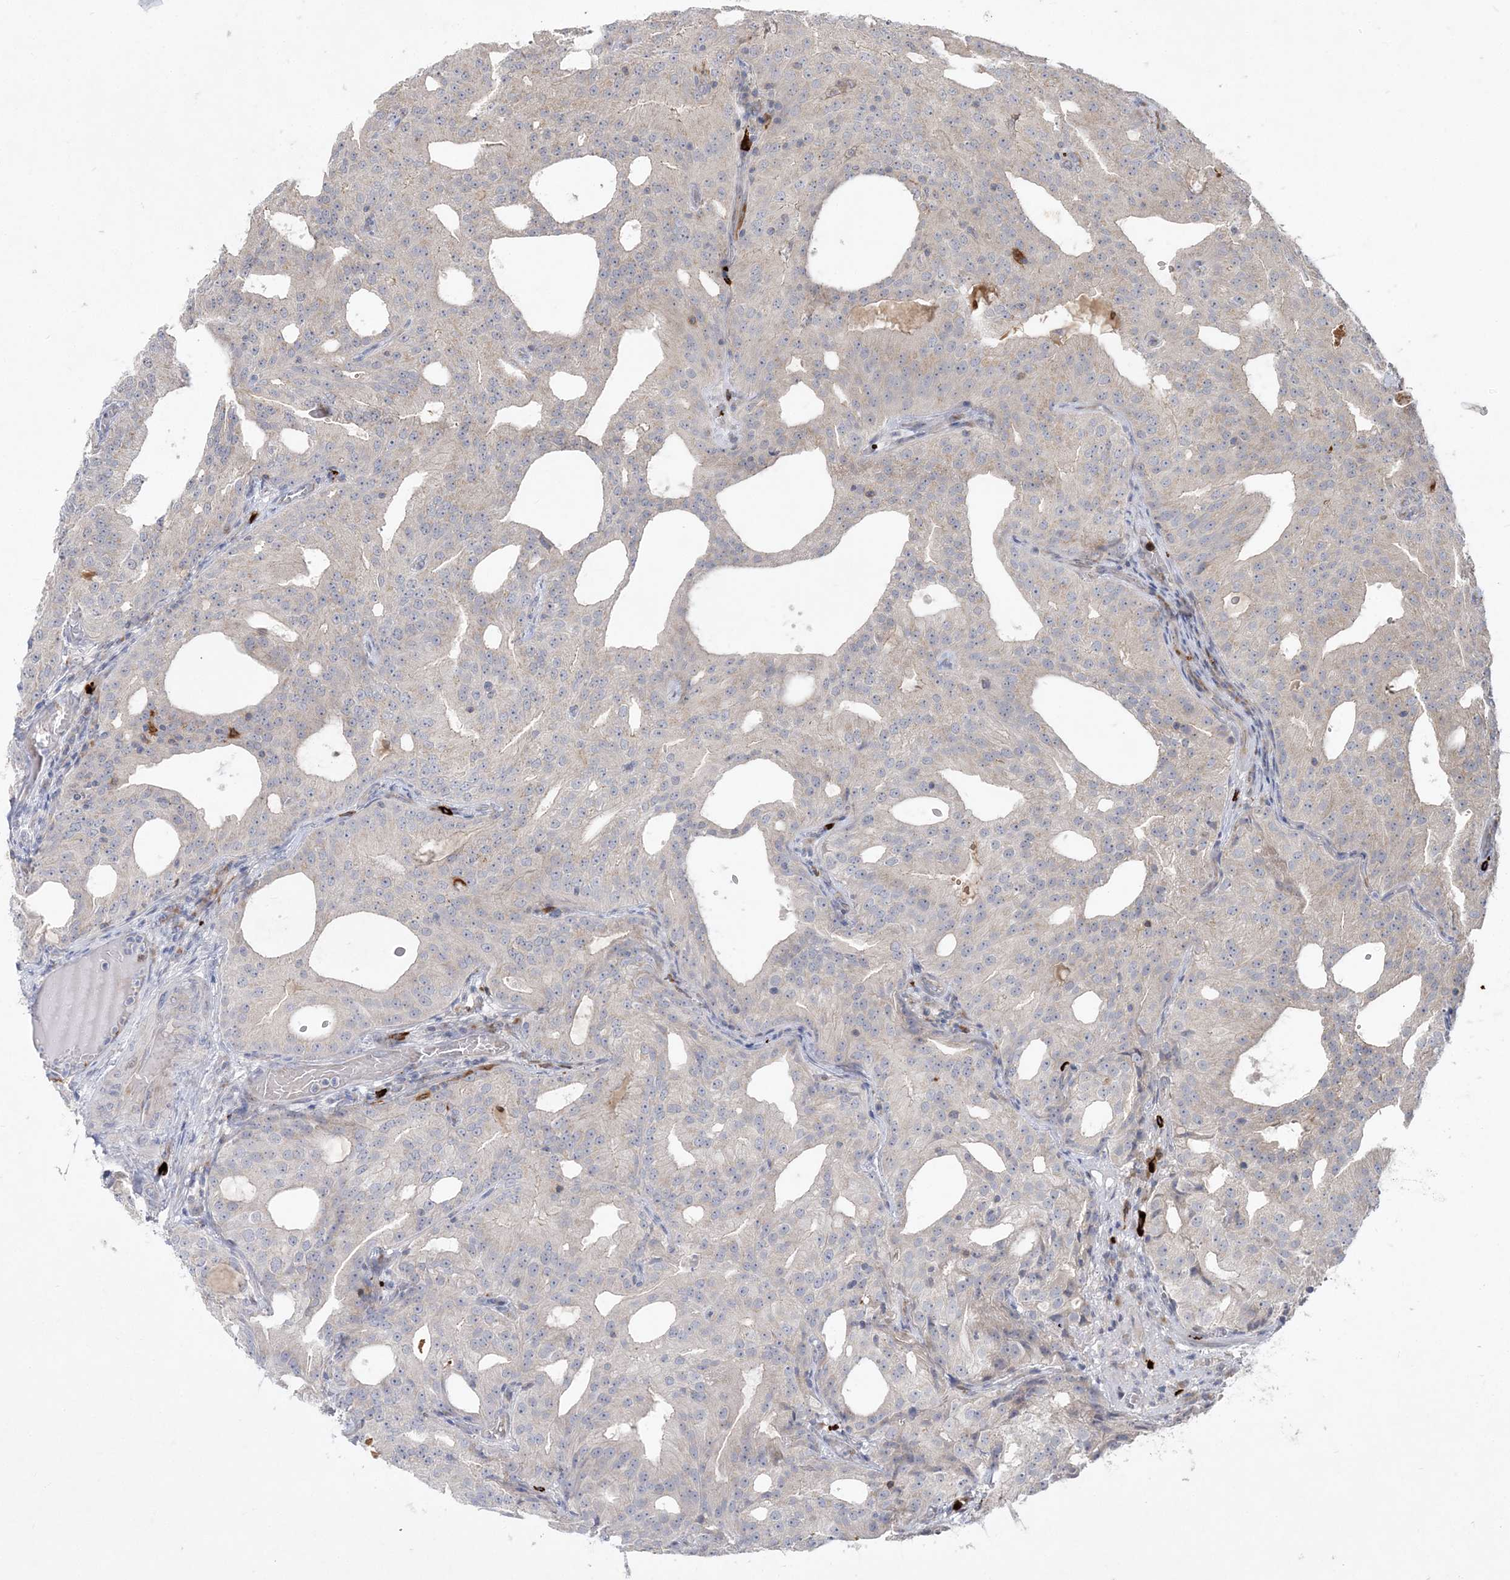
{"staining": {"intensity": "negative", "quantity": "none", "location": "none"}, "tissue": "prostate cancer", "cell_type": "Tumor cells", "image_type": "cancer", "snomed": [{"axis": "morphology", "description": "Adenocarcinoma, Low grade"}, {"axis": "topography", "description": "Prostate"}], "caption": "Immunohistochemistry (IHC) micrograph of human low-grade adenocarcinoma (prostate) stained for a protein (brown), which shows no positivity in tumor cells.", "gene": "CLNK", "patient": {"sex": "male", "age": 88}}